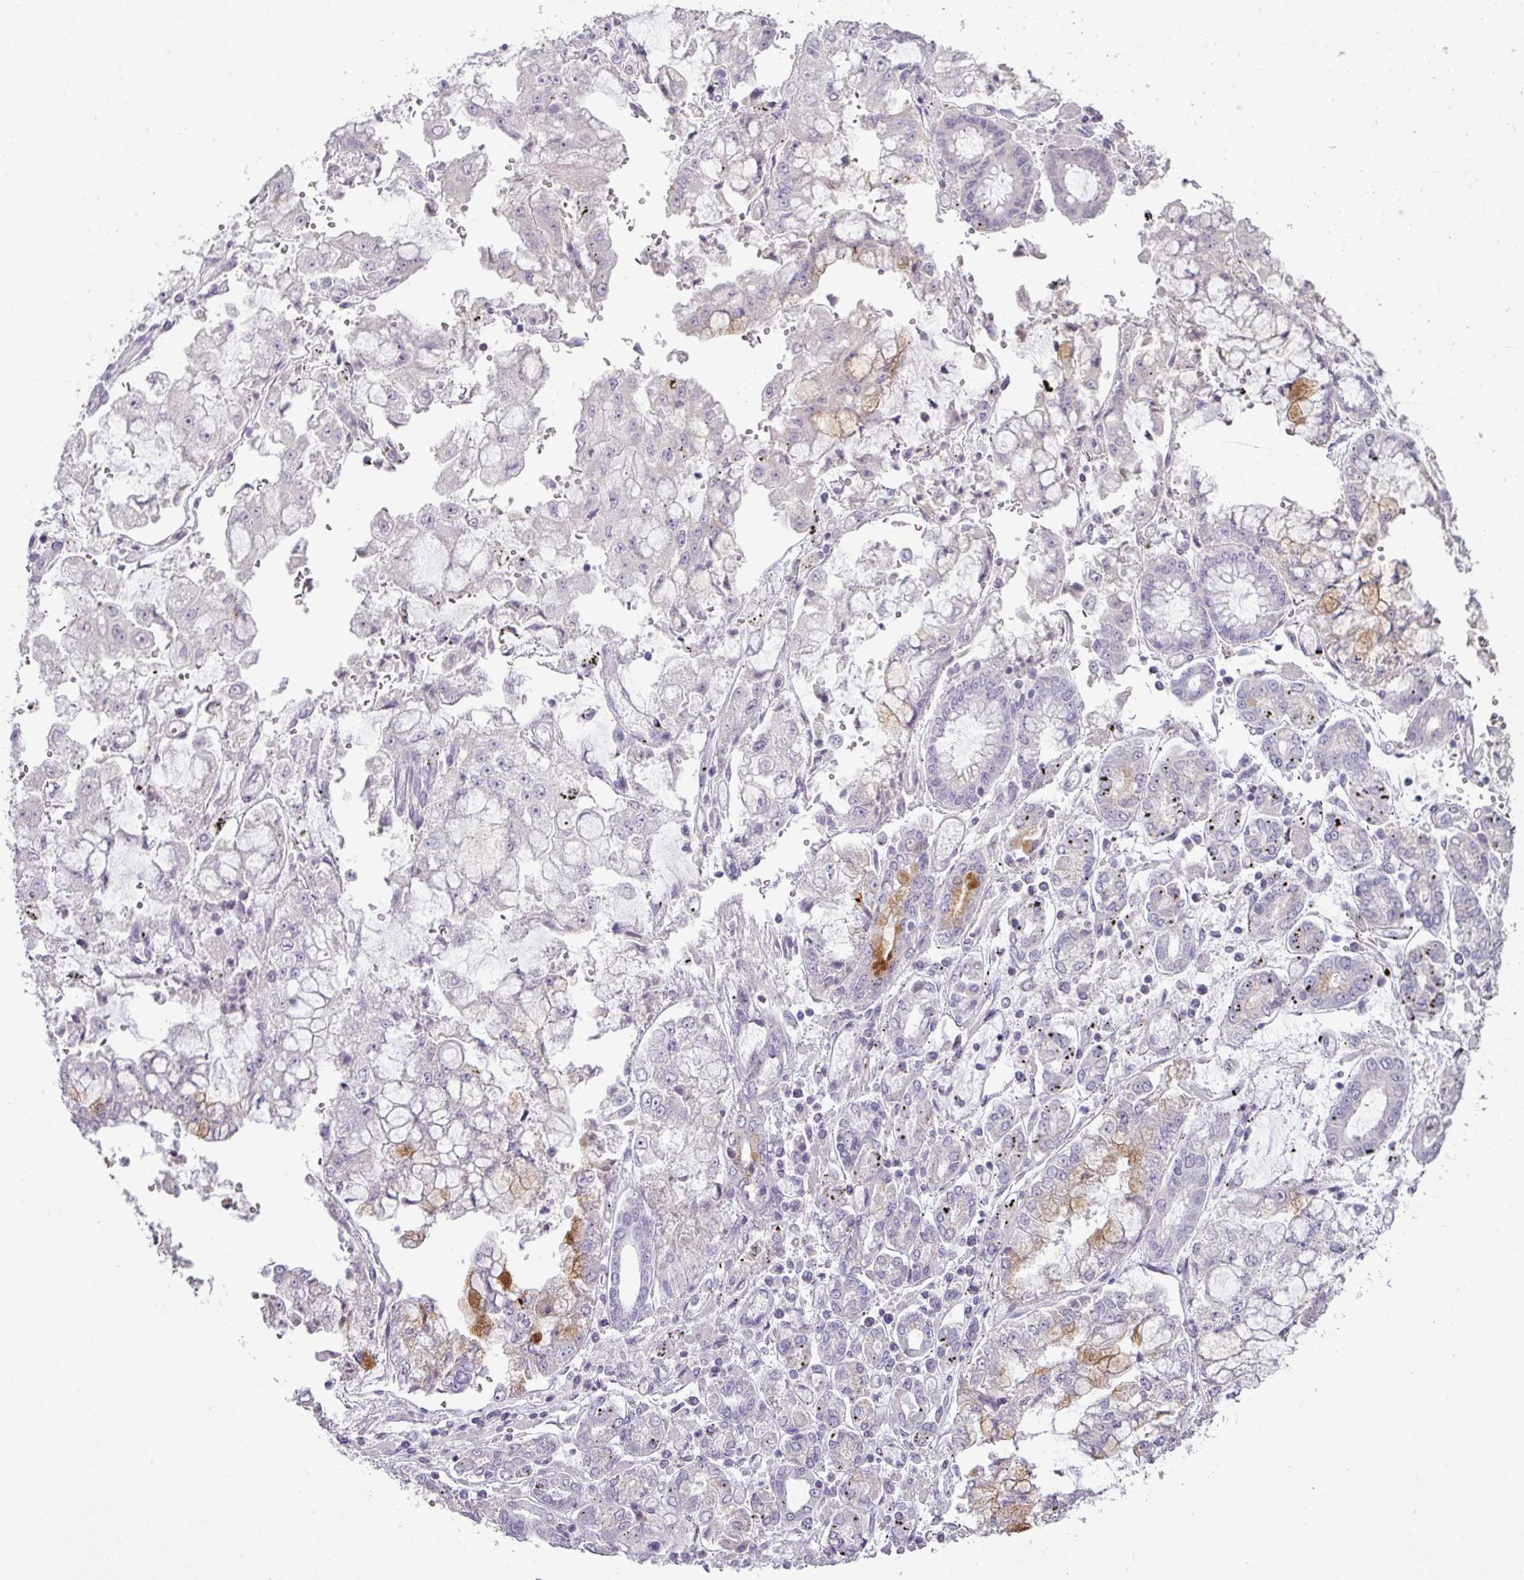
{"staining": {"intensity": "negative", "quantity": "none", "location": "none"}, "tissue": "stomach cancer", "cell_type": "Tumor cells", "image_type": "cancer", "snomed": [{"axis": "morphology", "description": "Adenocarcinoma, NOS"}, {"axis": "topography", "description": "Stomach"}], "caption": "Immunohistochemistry photomicrograph of neoplastic tissue: human stomach adenocarcinoma stained with DAB exhibits no significant protein staining in tumor cells.", "gene": "LY9", "patient": {"sex": "male", "age": 76}}